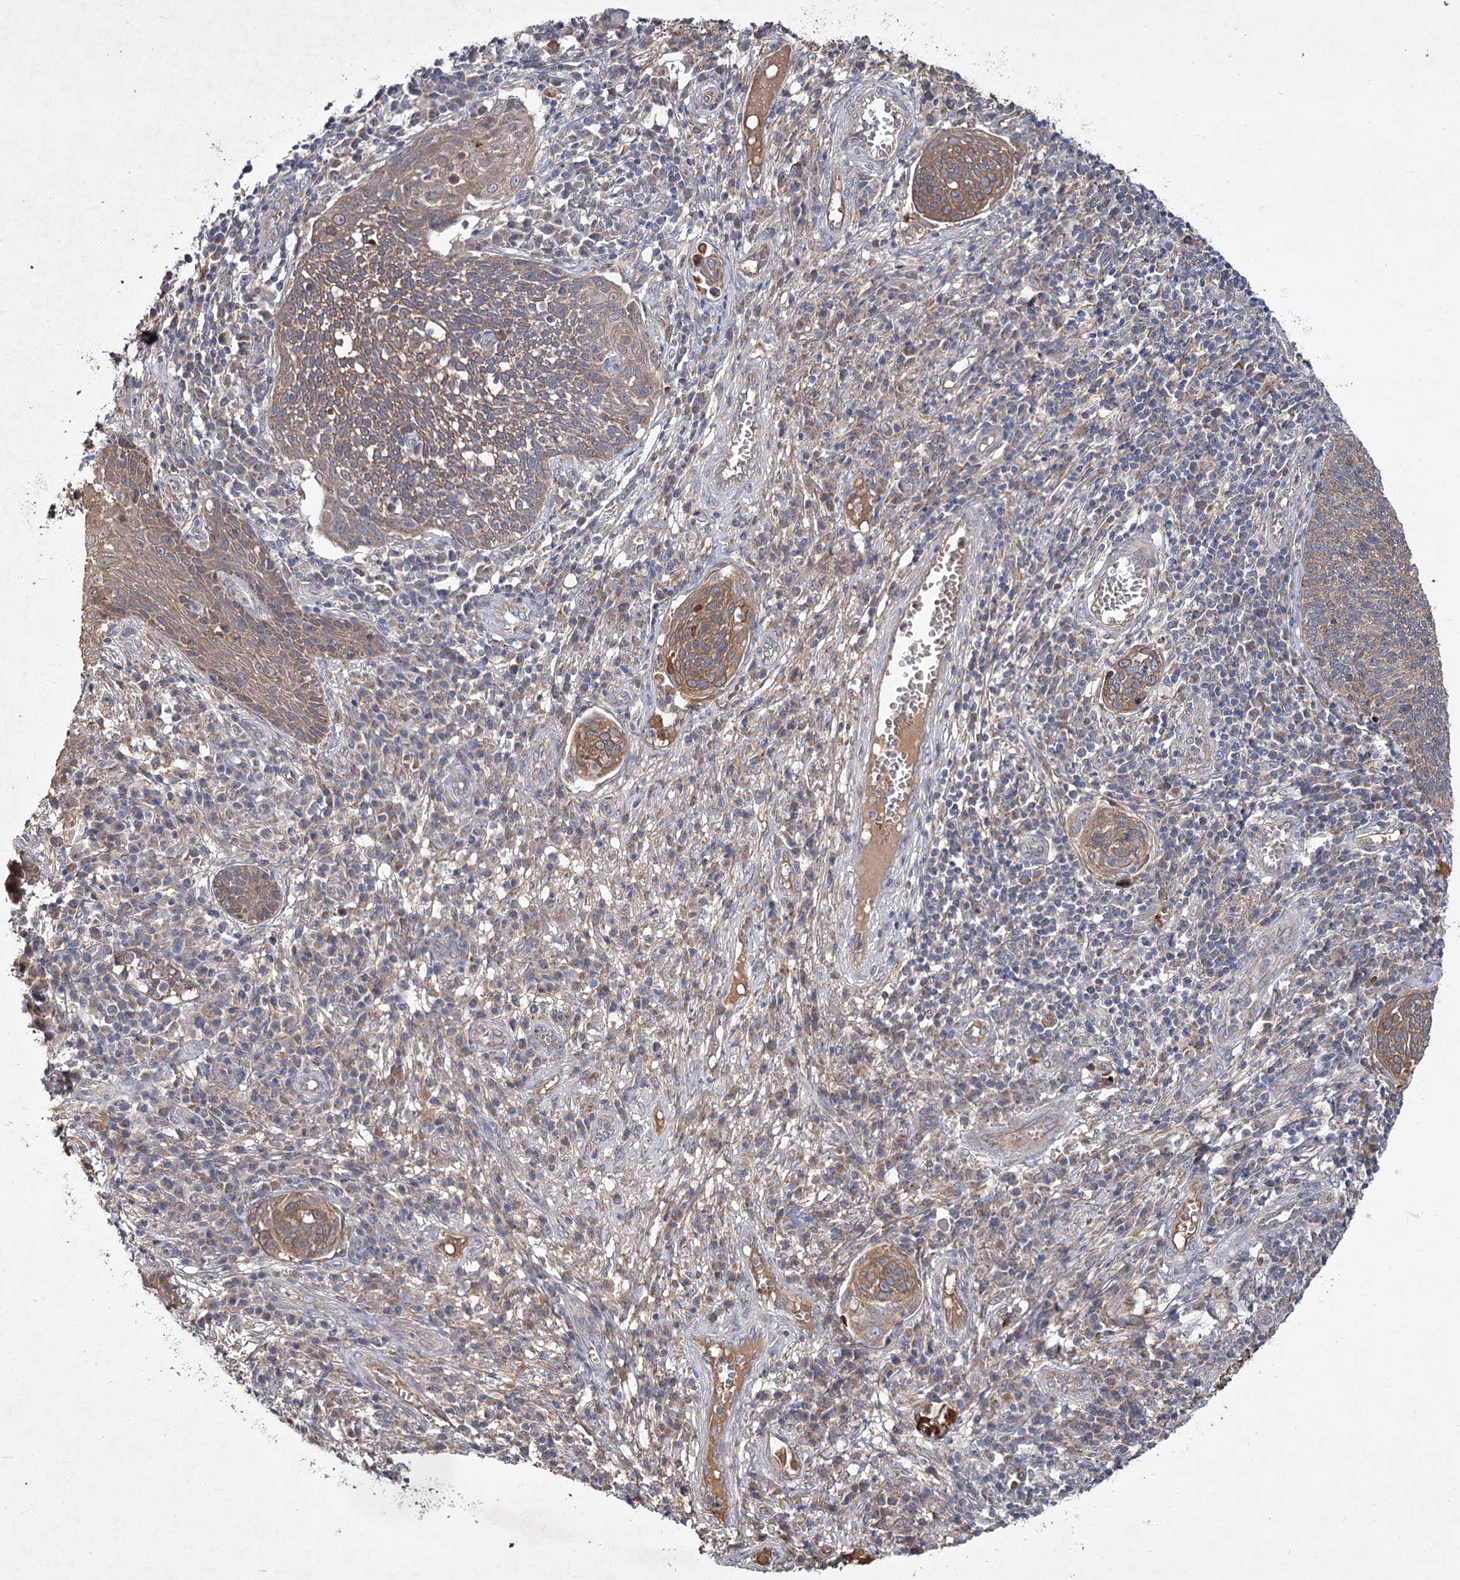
{"staining": {"intensity": "moderate", "quantity": ">75%", "location": "cytoplasmic/membranous"}, "tissue": "cervical cancer", "cell_type": "Tumor cells", "image_type": "cancer", "snomed": [{"axis": "morphology", "description": "Squamous cell carcinoma, NOS"}, {"axis": "topography", "description": "Cervix"}], "caption": "Immunohistochemistry (IHC) of human cervical cancer demonstrates medium levels of moderate cytoplasmic/membranous positivity in about >75% of tumor cells. The staining was performed using DAB (3,3'-diaminobenzidine), with brown indicating positive protein expression. Nuclei are stained blue with hematoxylin.", "gene": "MFN1", "patient": {"sex": "female", "age": 34}}